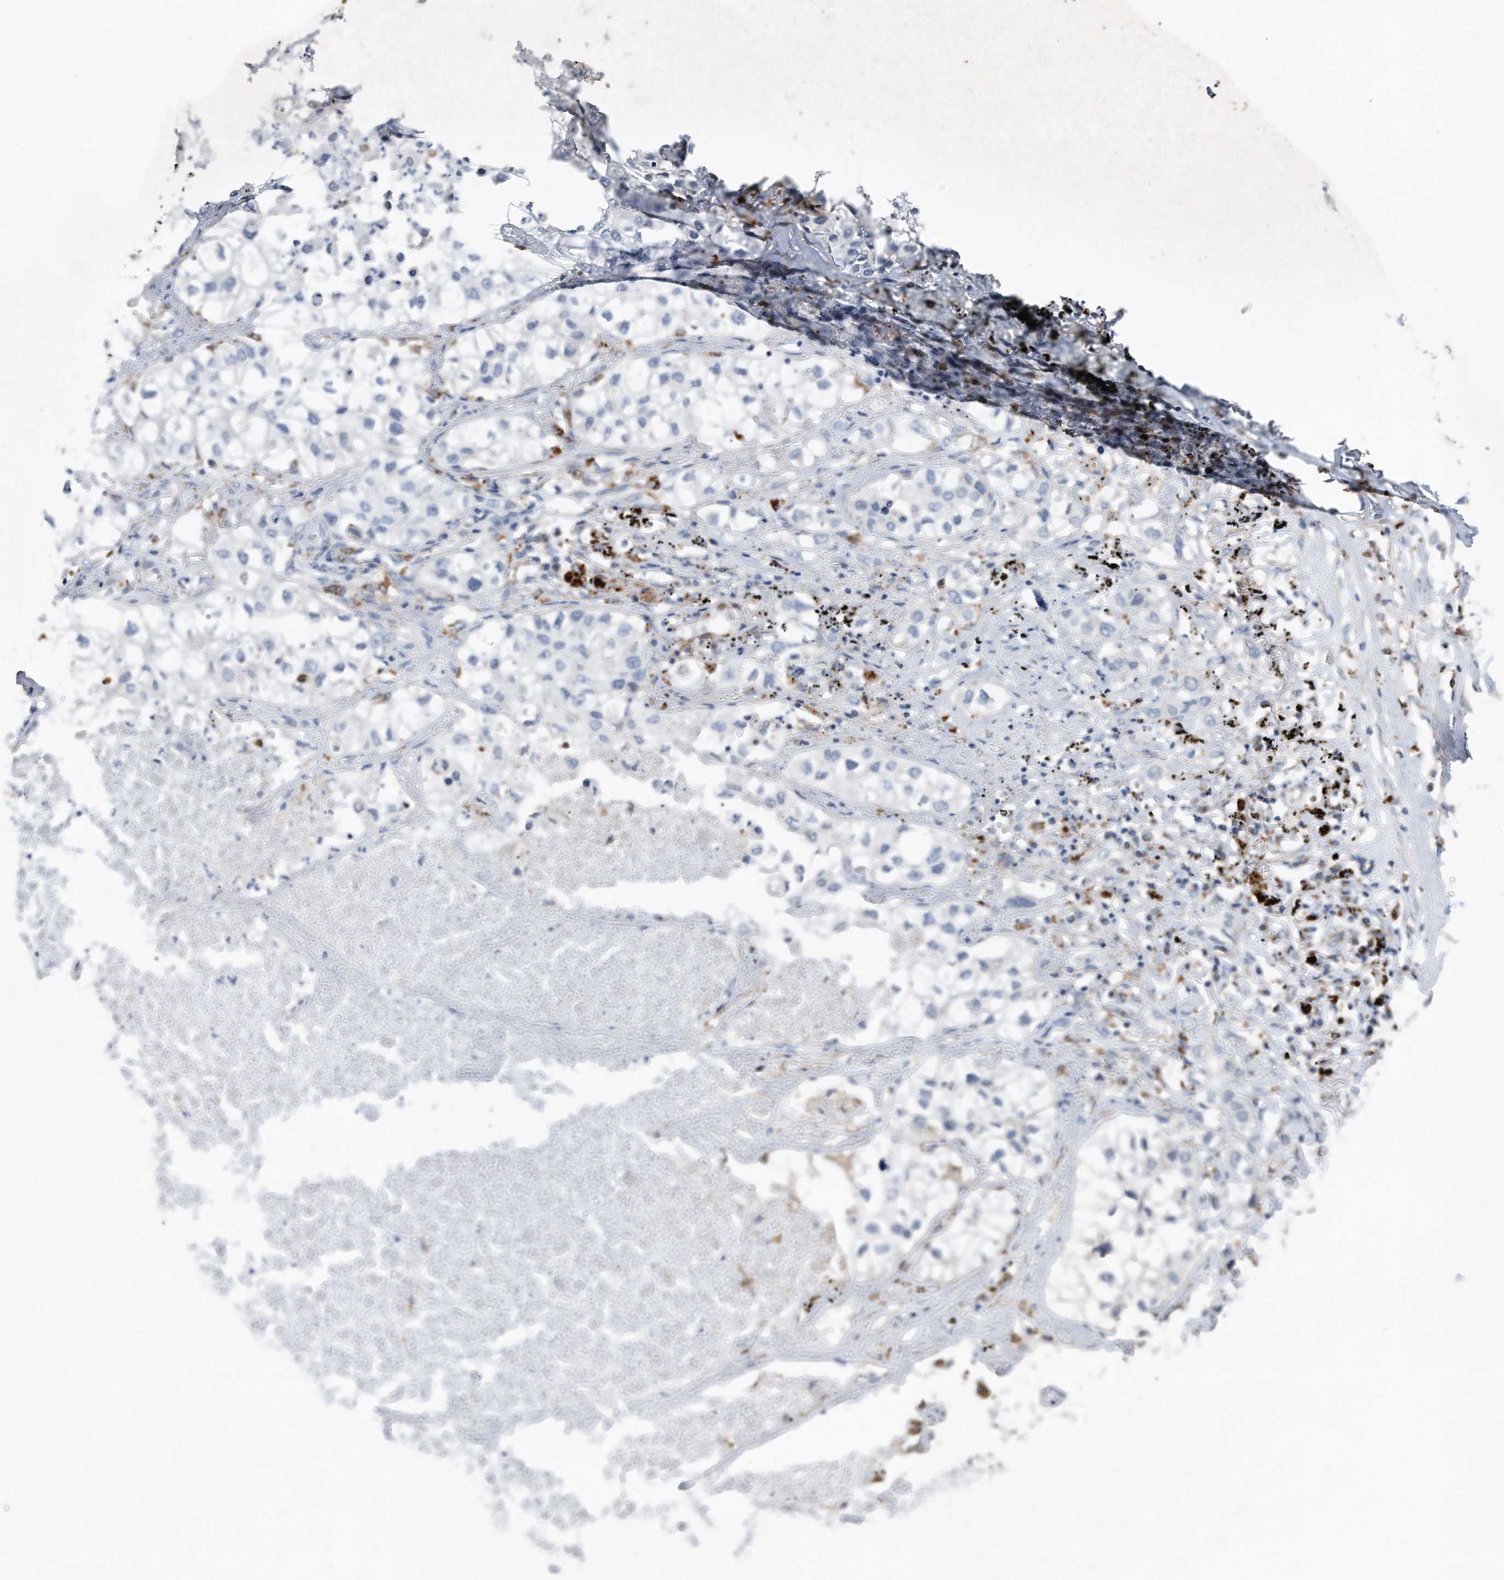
{"staining": {"intensity": "negative", "quantity": "none", "location": "none"}, "tissue": "lung cancer", "cell_type": "Tumor cells", "image_type": "cancer", "snomed": [{"axis": "morphology", "description": "Adenocarcinoma, NOS"}, {"axis": "topography", "description": "Lung"}], "caption": "Lung cancer stained for a protein using immunohistochemistry (IHC) demonstrates no staining tumor cells.", "gene": "ZNF772", "patient": {"sex": "male", "age": 63}}